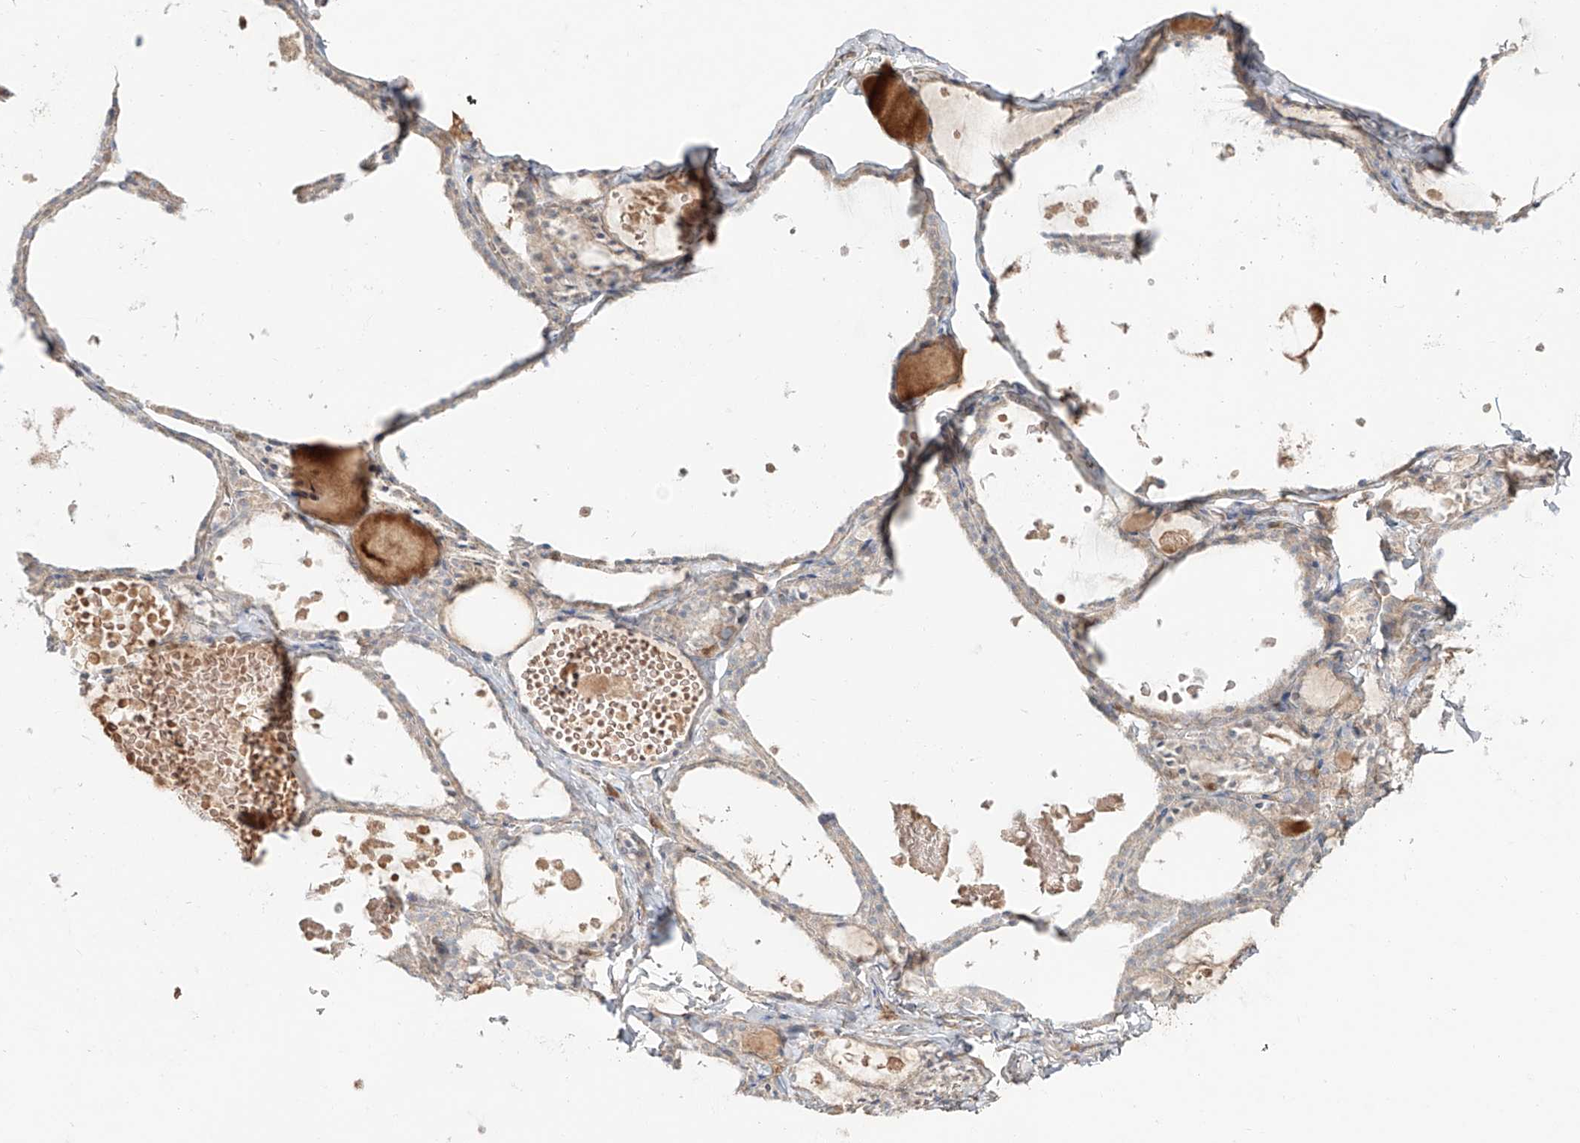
{"staining": {"intensity": "weak", "quantity": "25%-75%", "location": "cytoplasmic/membranous"}, "tissue": "thyroid gland", "cell_type": "Glandular cells", "image_type": "normal", "snomed": [{"axis": "morphology", "description": "Normal tissue, NOS"}, {"axis": "topography", "description": "Thyroid gland"}], "caption": "Immunohistochemical staining of unremarkable thyroid gland displays low levels of weak cytoplasmic/membranous expression in approximately 25%-75% of glandular cells. Ihc stains the protein in brown and the nuclei are stained blue.", "gene": "ERO1A", "patient": {"sex": "male", "age": 56}}